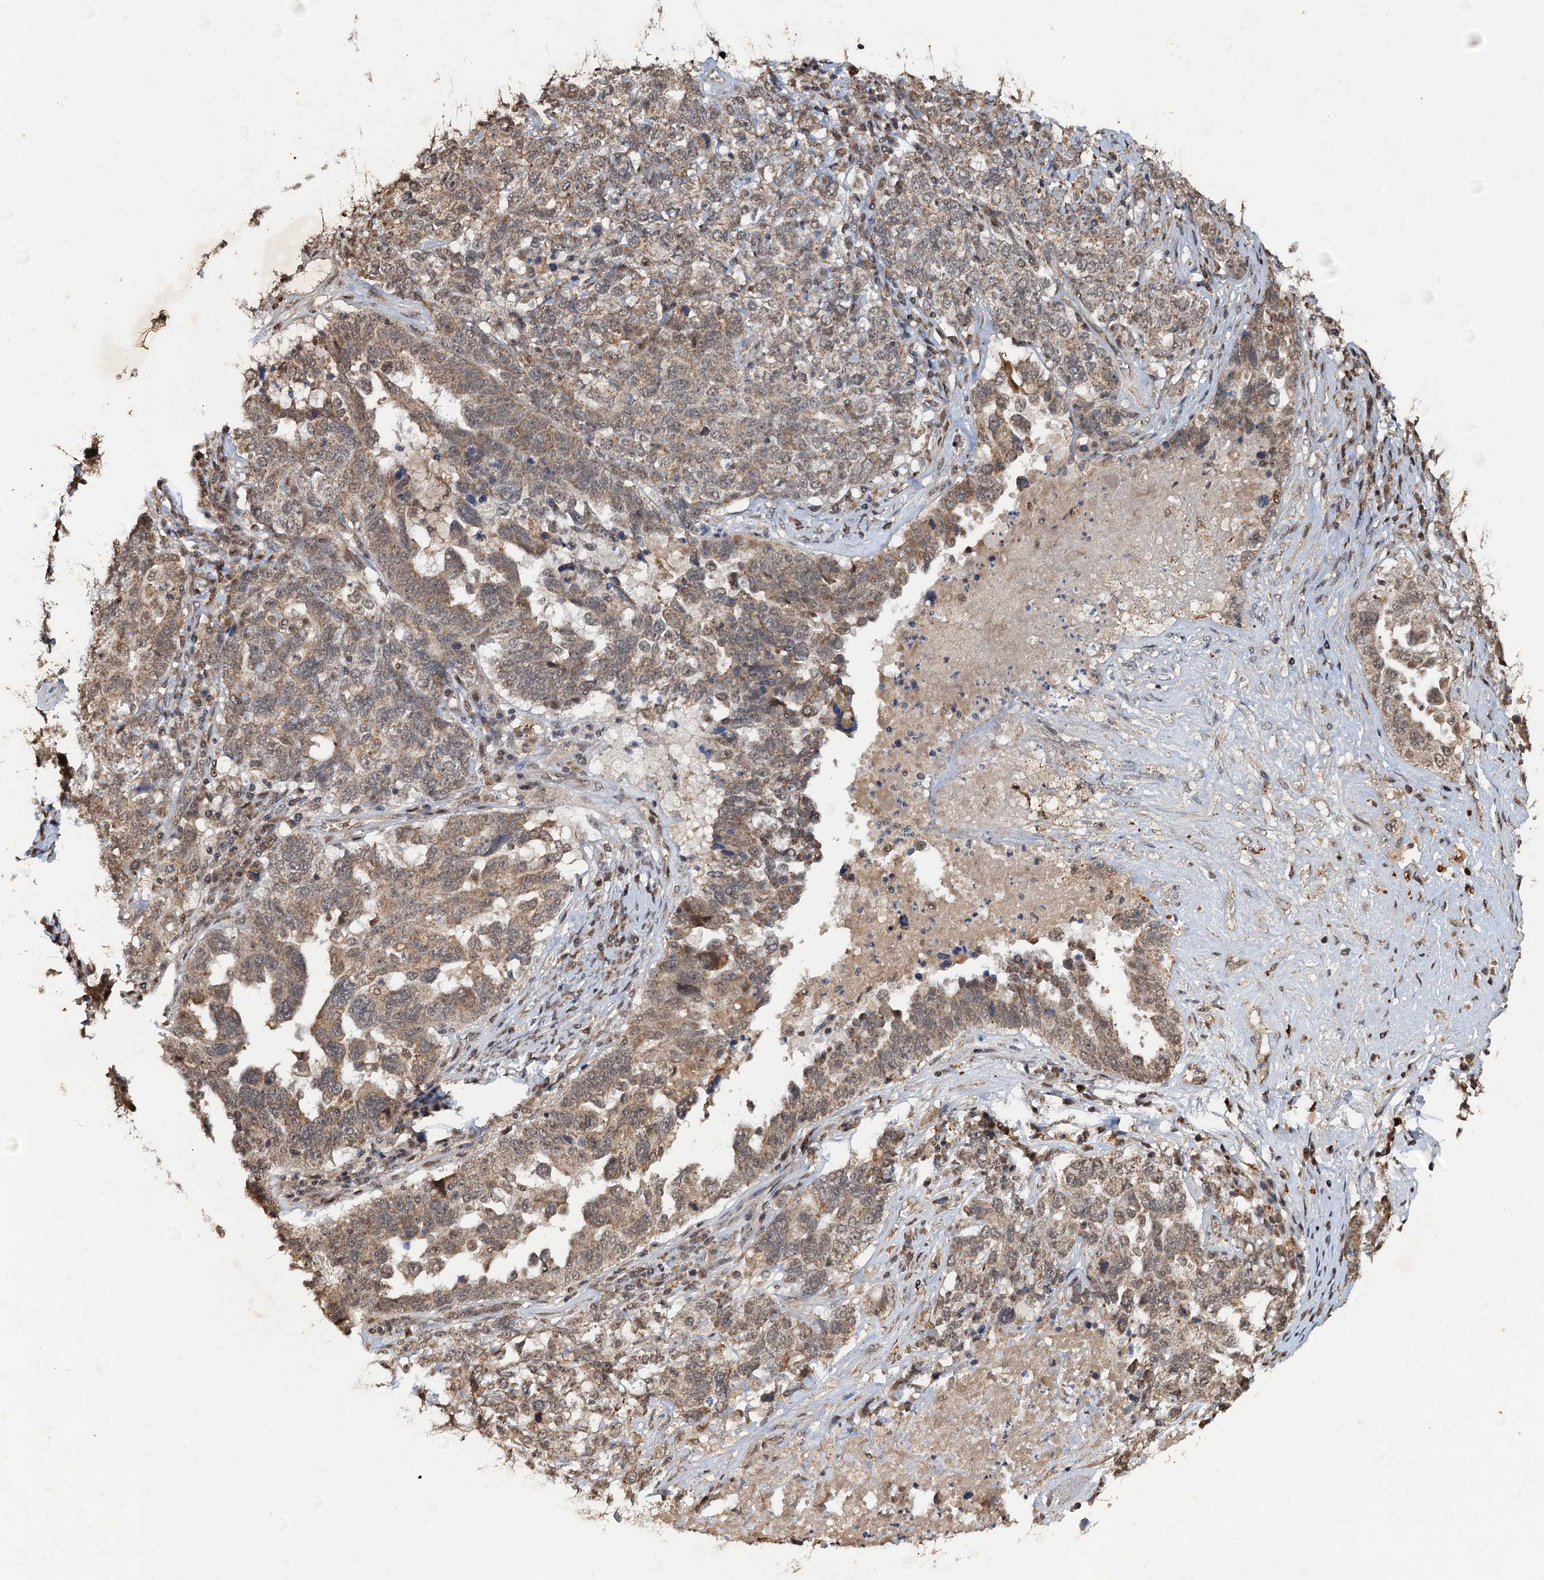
{"staining": {"intensity": "moderate", "quantity": "25%-75%", "location": "cytoplasmic/membranous,nuclear"}, "tissue": "ovarian cancer", "cell_type": "Tumor cells", "image_type": "cancer", "snomed": [{"axis": "morphology", "description": "Carcinoma, endometroid"}, {"axis": "topography", "description": "Ovary"}], "caption": "Tumor cells demonstrate medium levels of moderate cytoplasmic/membranous and nuclear expression in about 25%-75% of cells in human ovarian cancer (endometroid carcinoma).", "gene": "REP15", "patient": {"sex": "female", "age": 62}}